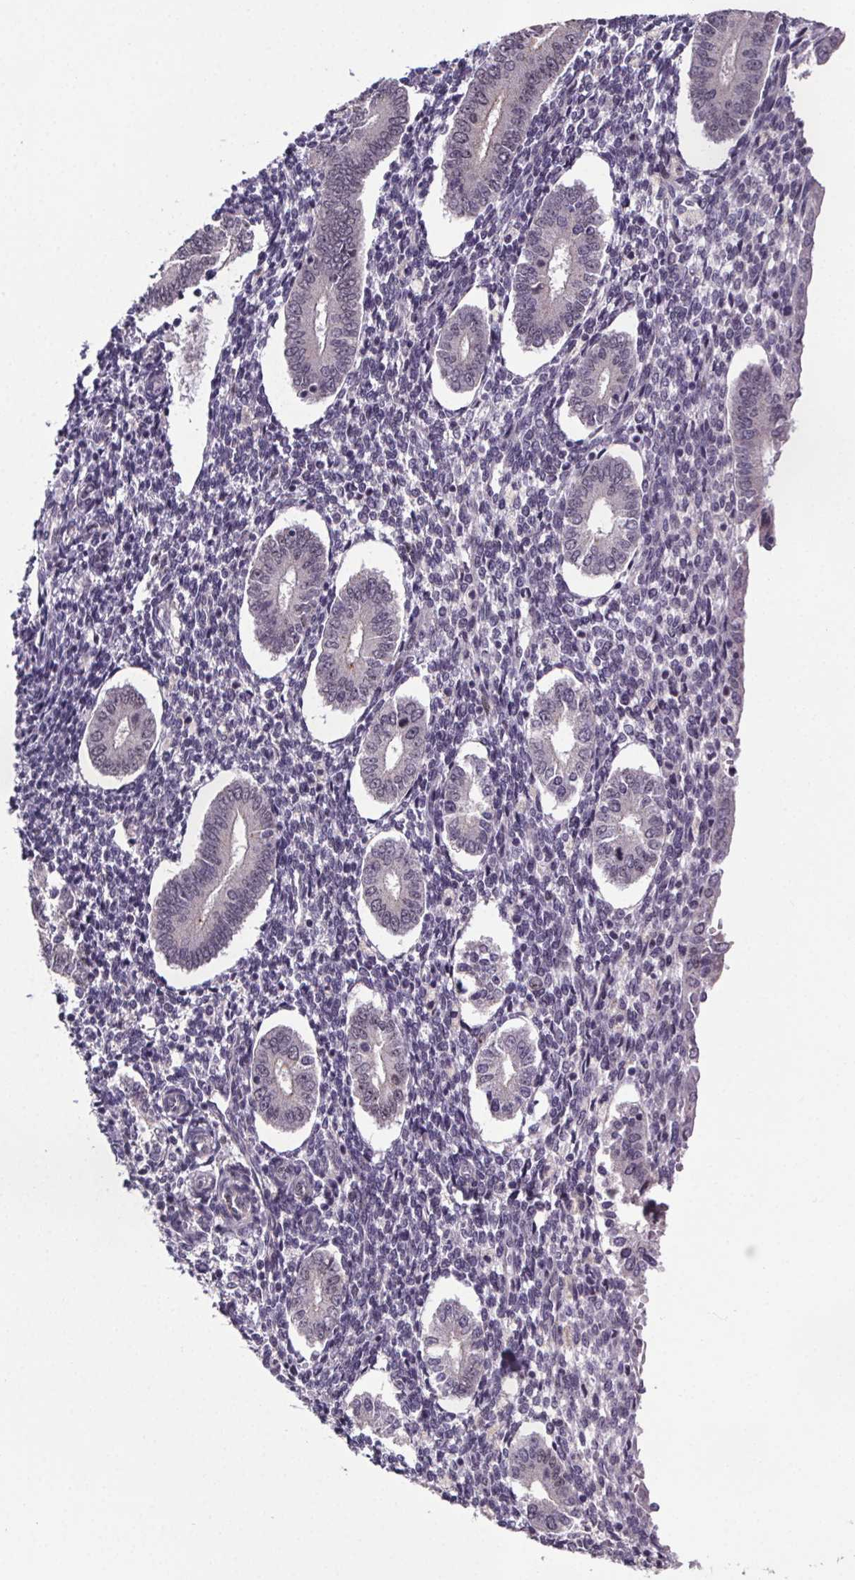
{"staining": {"intensity": "negative", "quantity": "none", "location": "none"}, "tissue": "endometrium", "cell_type": "Cells in endometrial stroma", "image_type": "normal", "snomed": [{"axis": "morphology", "description": "Normal tissue, NOS"}, {"axis": "topography", "description": "Endometrium"}], "caption": "Immunohistochemistry (IHC) micrograph of normal human endometrium stained for a protein (brown), which exhibits no expression in cells in endometrial stroma.", "gene": "ATMIN", "patient": {"sex": "female", "age": 40}}